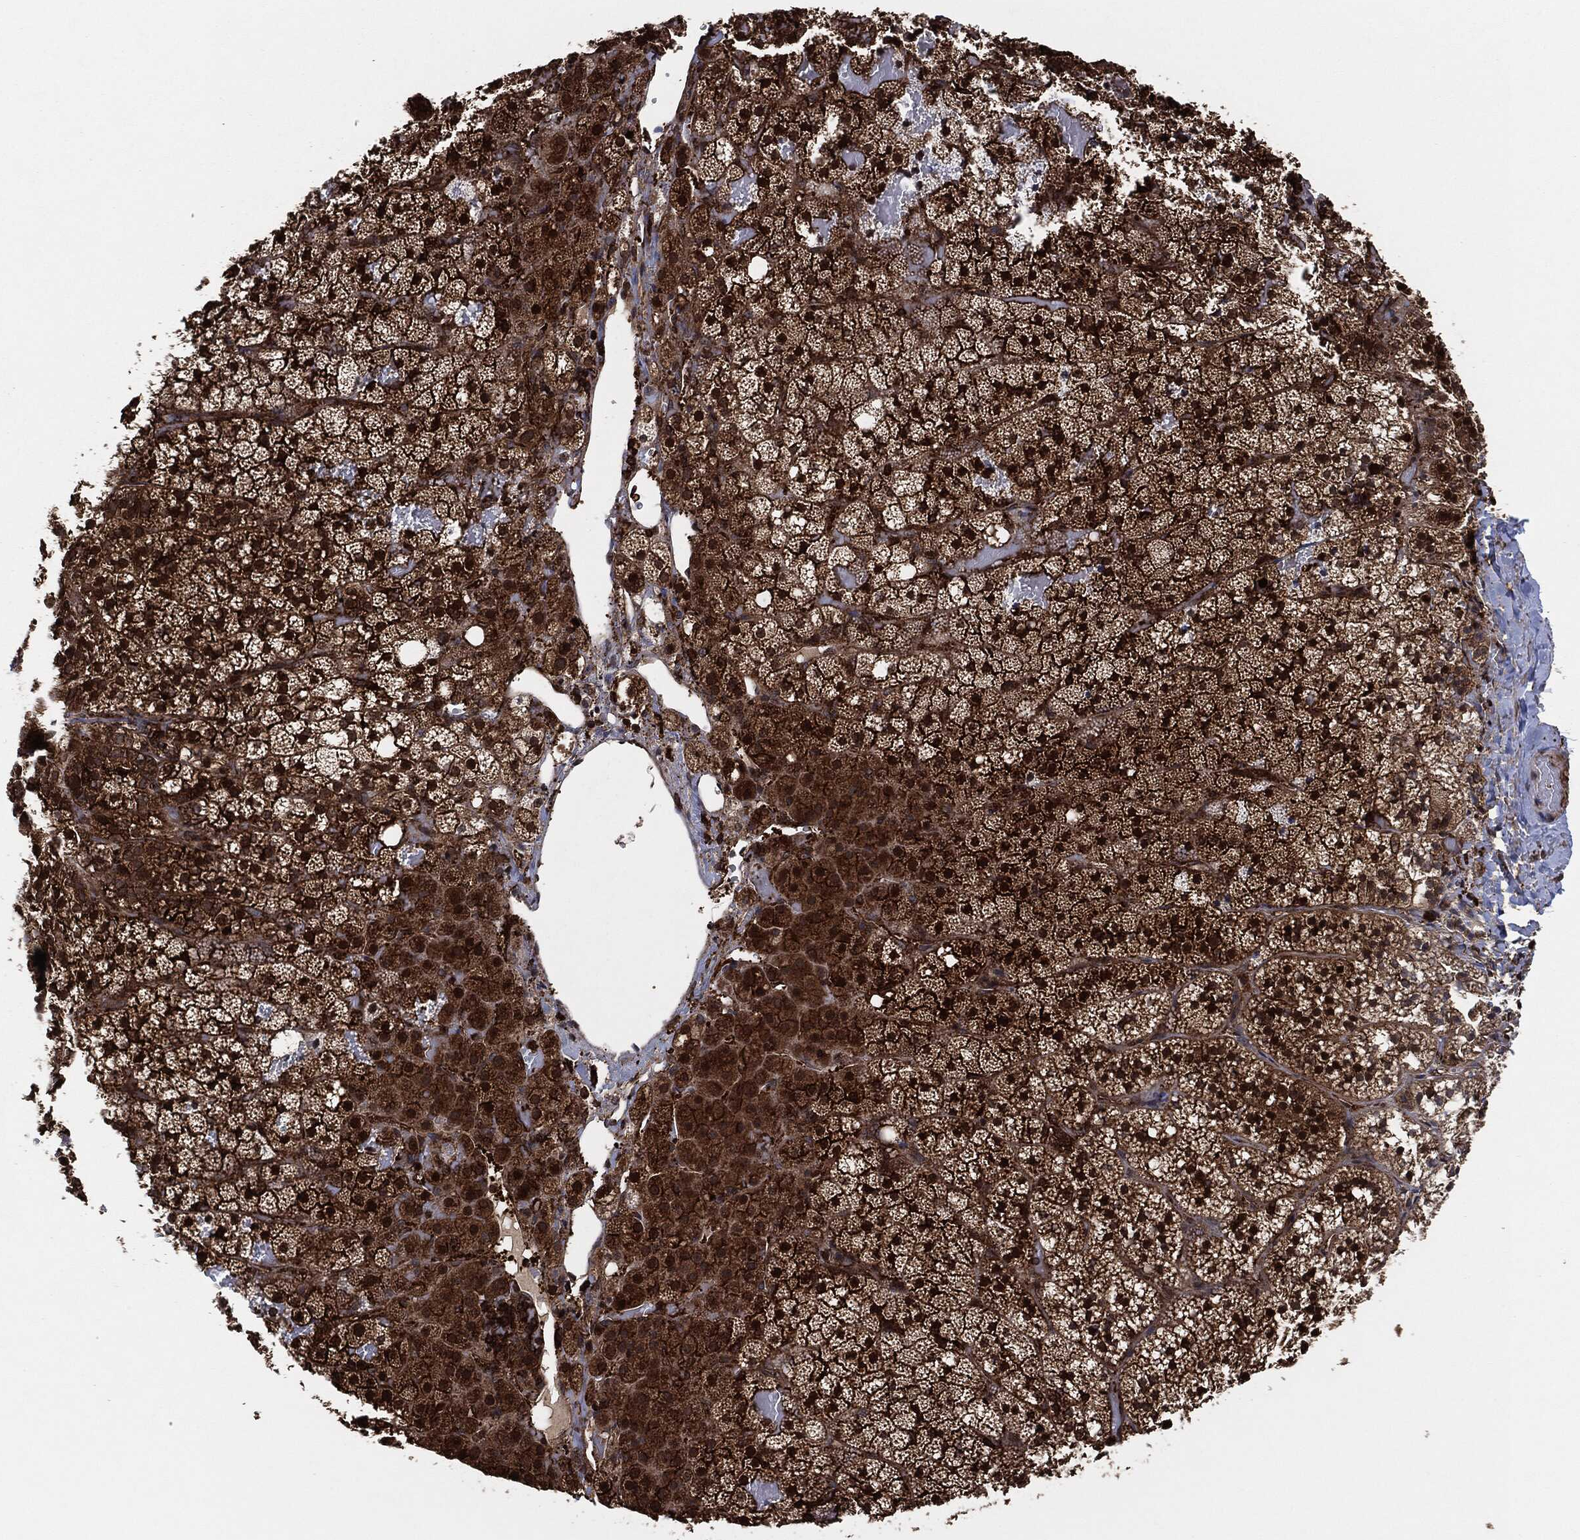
{"staining": {"intensity": "strong", "quantity": ">75%", "location": "cytoplasmic/membranous,nuclear"}, "tissue": "adrenal gland", "cell_type": "Glandular cells", "image_type": "normal", "snomed": [{"axis": "morphology", "description": "Normal tissue, NOS"}, {"axis": "topography", "description": "Adrenal gland"}], "caption": "Immunohistochemistry of unremarkable human adrenal gland exhibits high levels of strong cytoplasmic/membranous,nuclear staining in approximately >75% of glandular cells.", "gene": "TPT1", "patient": {"sex": "male", "age": 53}}